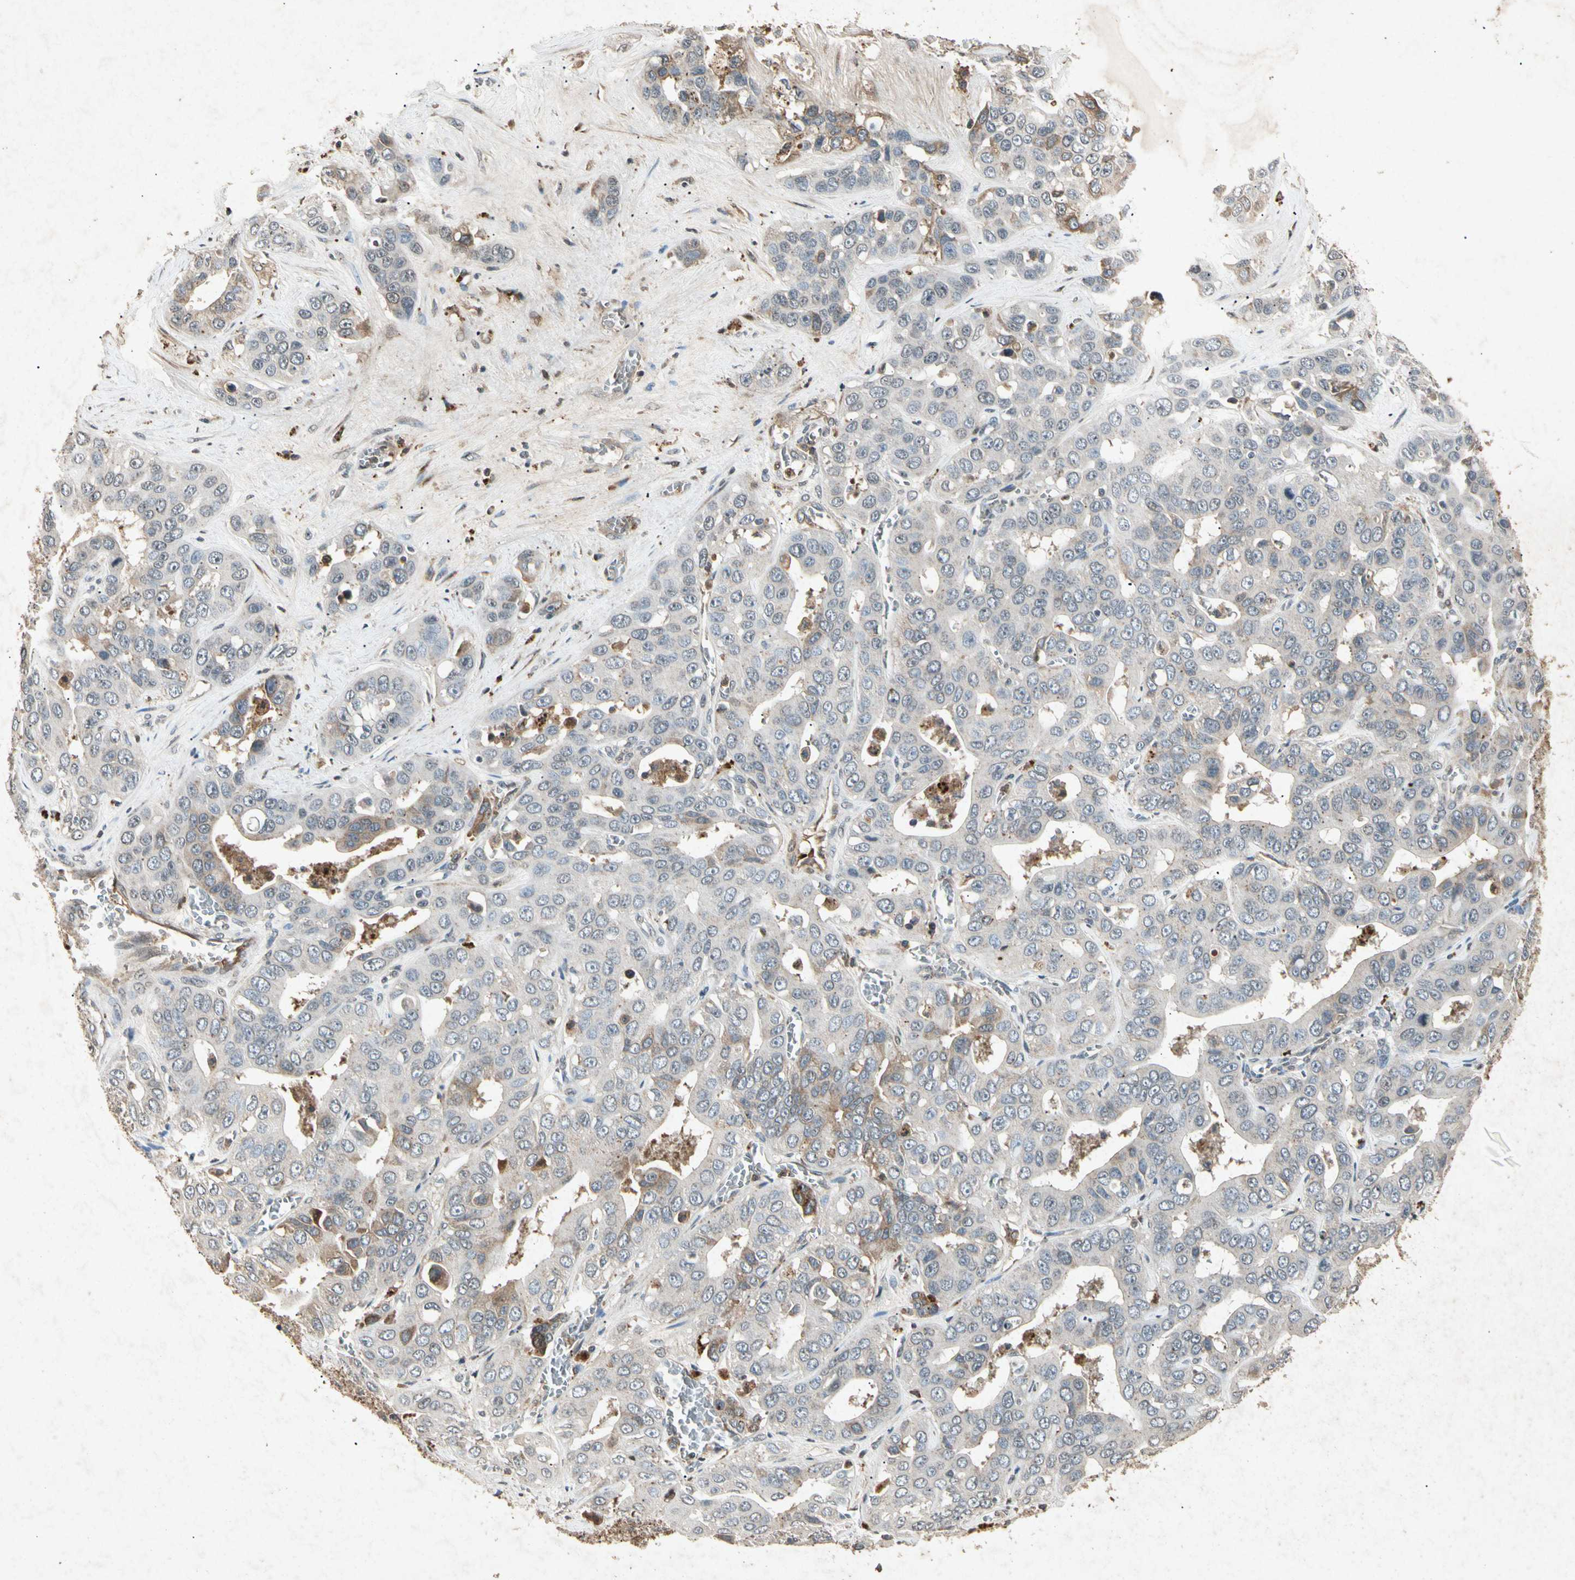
{"staining": {"intensity": "weak", "quantity": "<25%", "location": "cytoplasmic/membranous"}, "tissue": "liver cancer", "cell_type": "Tumor cells", "image_type": "cancer", "snomed": [{"axis": "morphology", "description": "Cholangiocarcinoma"}, {"axis": "topography", "description": "Liver"}], "caption": "An image of human liver cholangiocarcinoma is negative for staining in tumor cells.", "gene": "CP", "patient": {"sex": "female", "age": 52}}